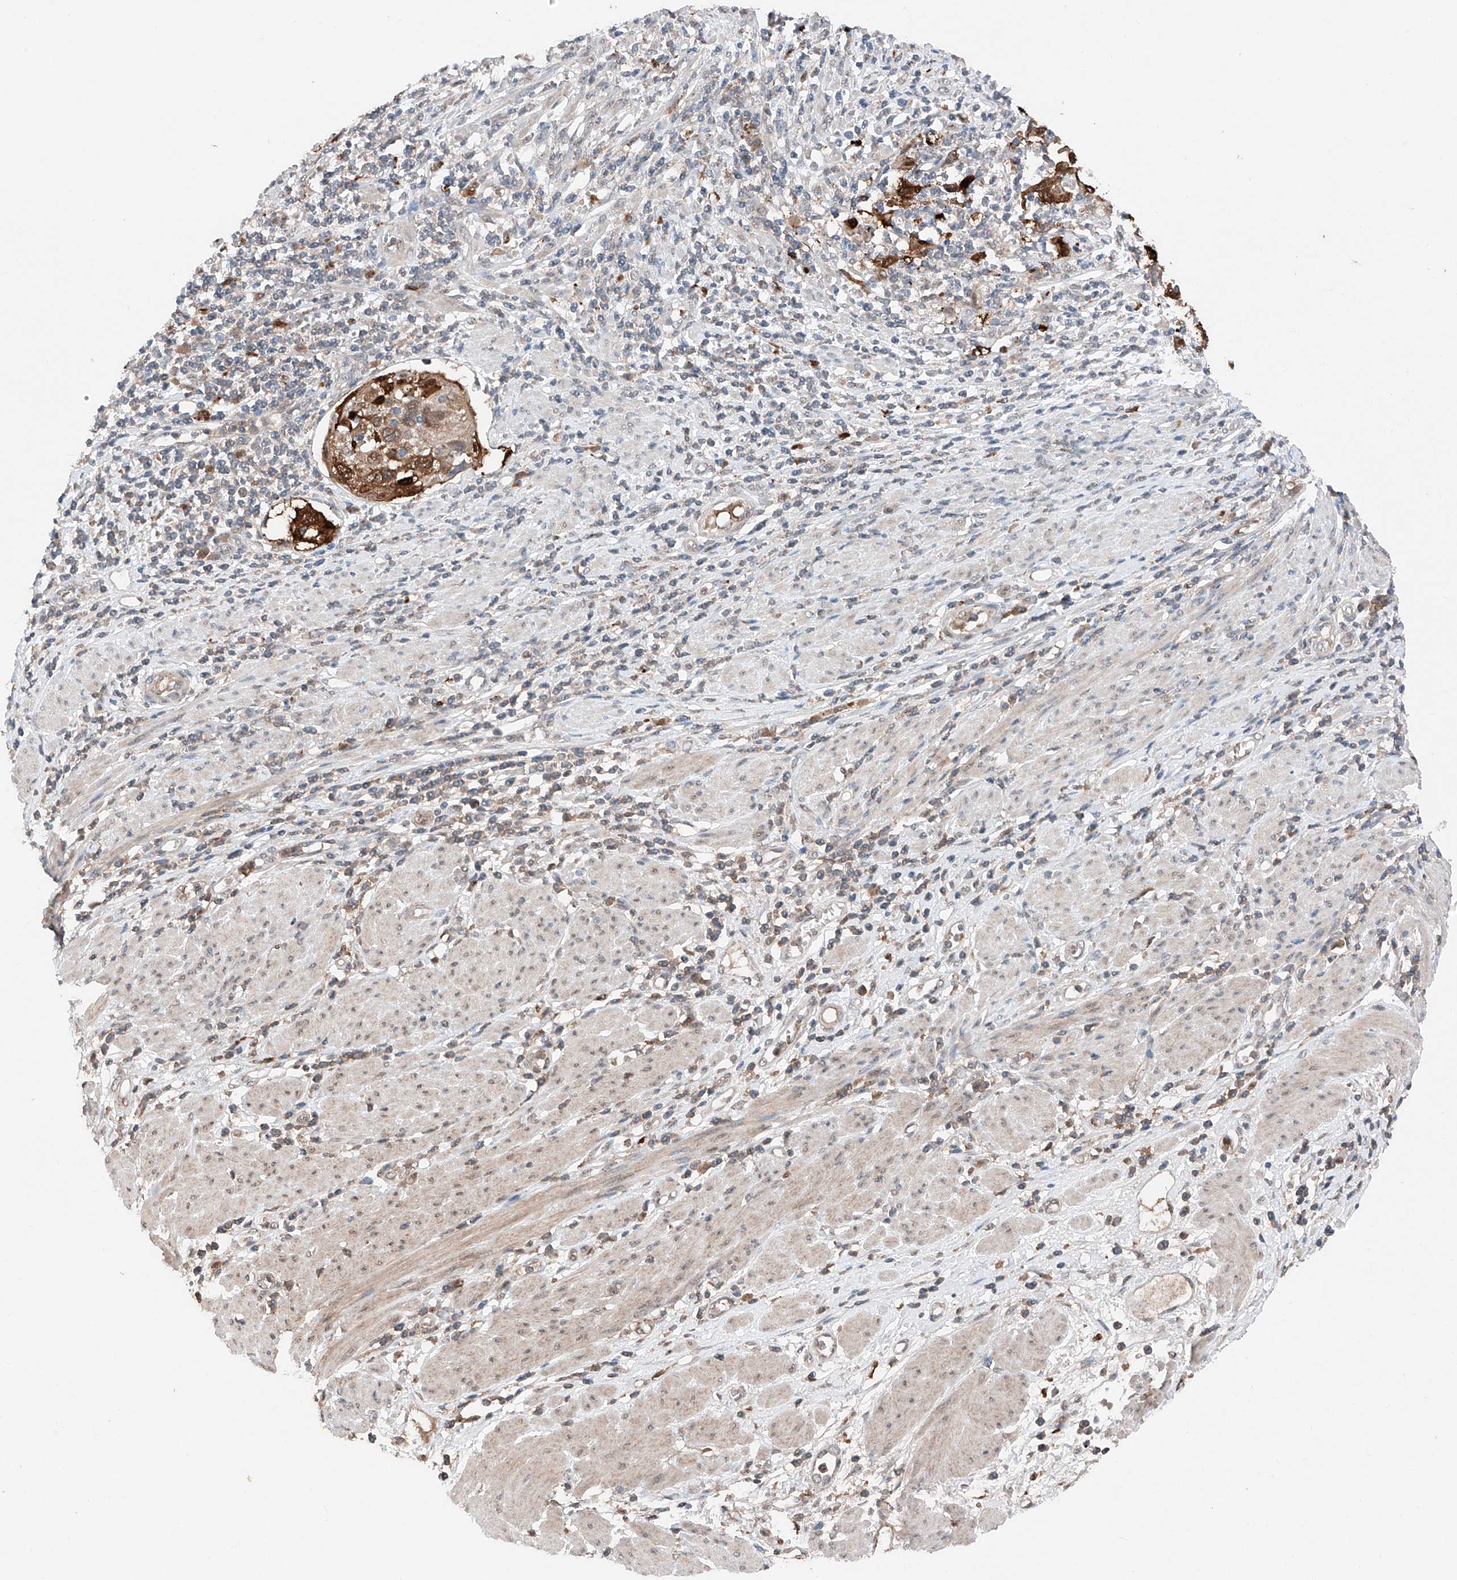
{"staining": {"intensity": "strong", "quantity": "25%-75%", "location": "cytoplasmic/membranous,nuclear"}, "tissue": "cervical cancer", "cell_type": "Tumor cells", "image_type": "cancer", "snomed": [{"axis": "morphology", "description": "Squamous cell carcinoma, NOS"}, {"axis": "topography", "description": "Cervix"}], "caption": "This photomicrograph demonstrates IHC staining of squamous cell carcinoma (cervical), with high strong cytoplasmic/membranous and nuclear positivity in approximately 25%-75% of tumor cells.", "gene": "TBX4", "patient": {"sex": "female", "age": 70}}